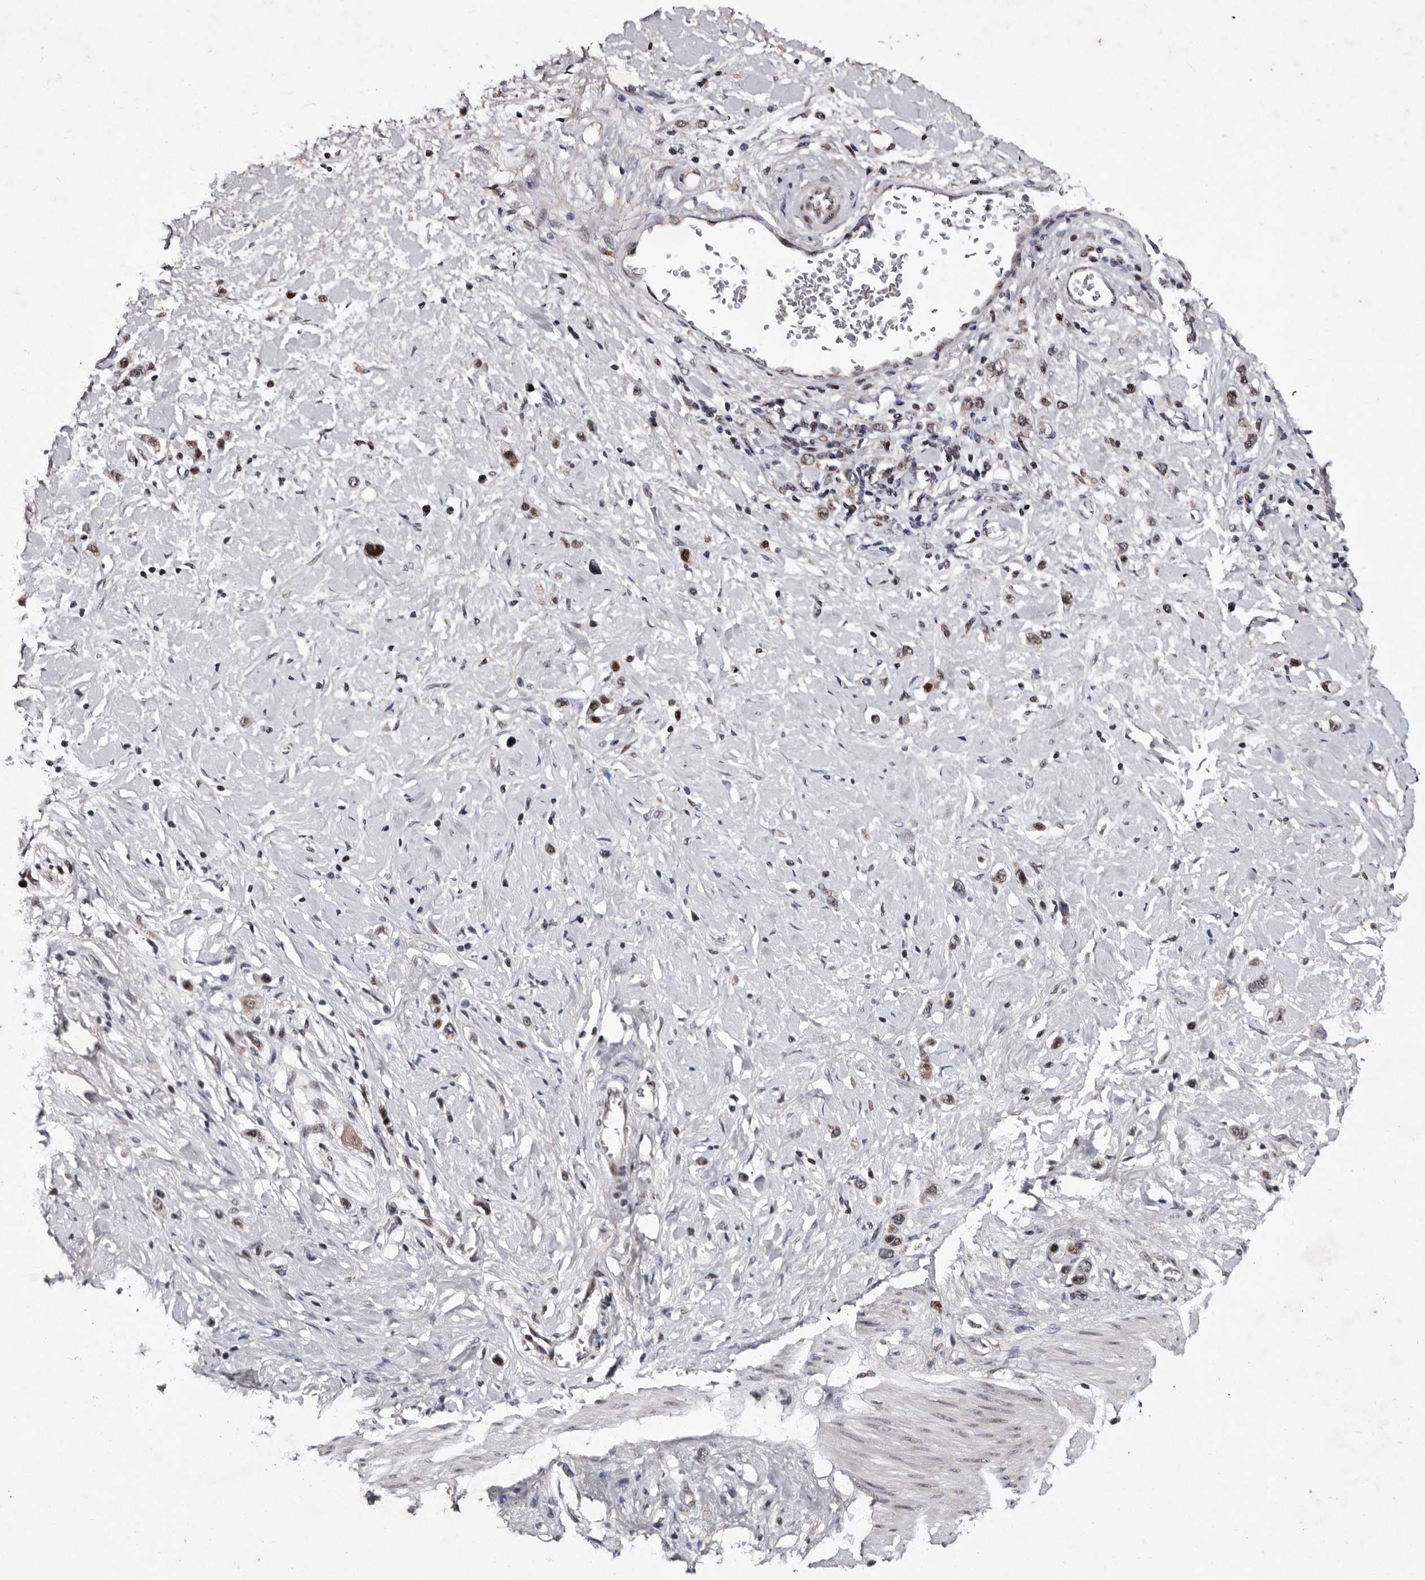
{"staining": {"intensity": "weak", "quantity": ">75%", "location": "cytoplasmic/membranous,nuclear"}, "tissue": "stomach cancer", "cell_type": "Tumor cells", "image_type": "cancer", "snomed": [{"axis": "morphology", "description": "Adenocarcinoma, NOS"}, {"axis": "topography", "description": "Stomach"}], "caption": "IHC of adenocarcinoma (stomach) demonstrates low levels of weak cytoplasmic/membranous and nuclear expression in approximately >75% of tumor cells.", "gene": "TNKS", "patient": {"sex": "female", "age": 65}}